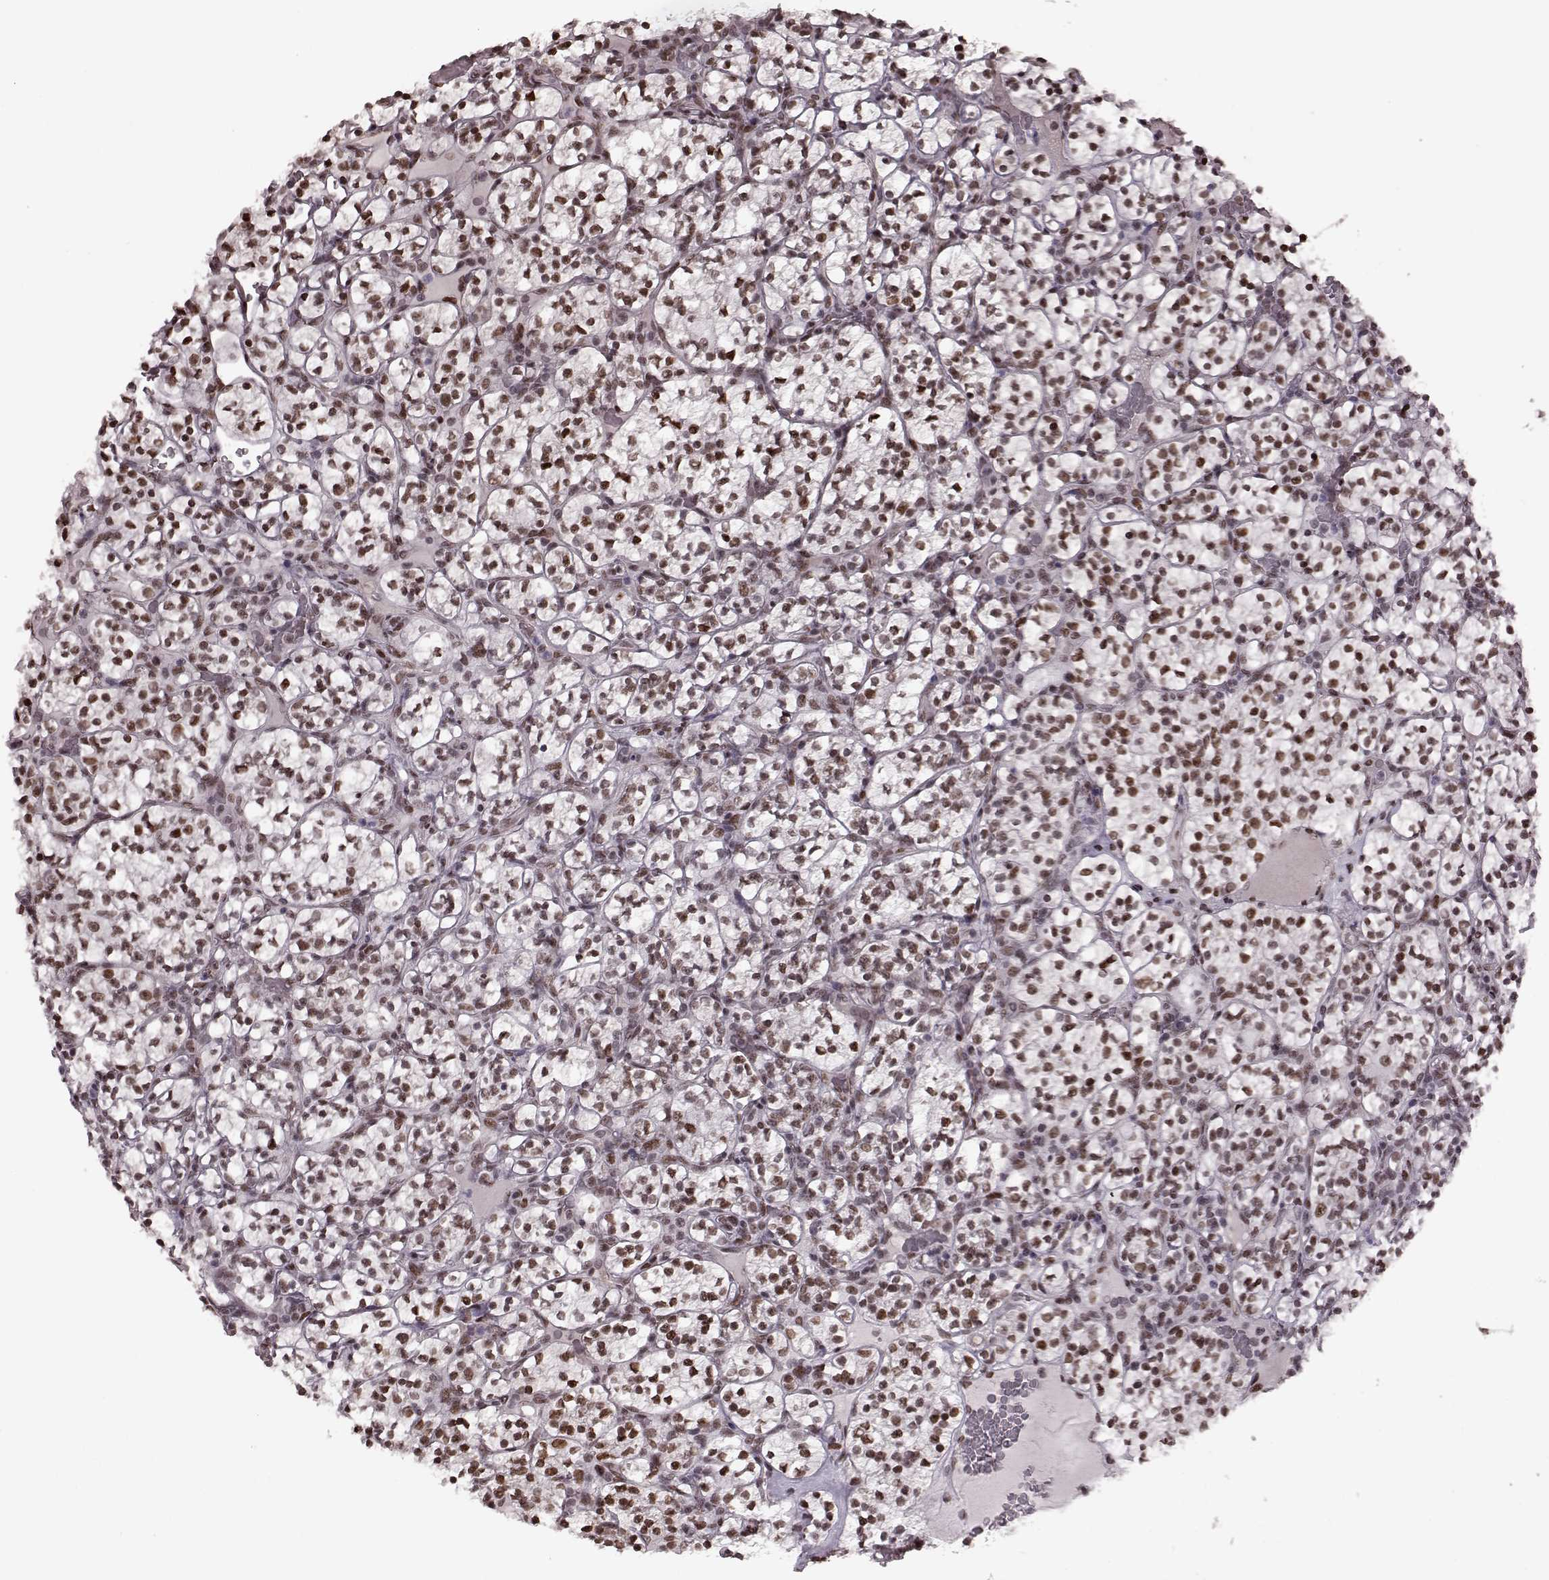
{"staining": {"intensity": "strong", "quantity": ">75%", "location": "nuclear"}, "tissue": "renal cancer", "cell_type": "Tumor cells", "image_type": "cancer", "snomed": [{"axis": "morphology", "description": "Adenocarcinoma, NOS"}, {"axis": "topography", "description": "Kidney"}], "caption": "Immunohistochemical staining of human renal adenocarcinoma displays strong nuclear protein expression in about >75% of tumor cells.", "gene": "NR2C1", "patient": {"sex": "female", "age": 89}}